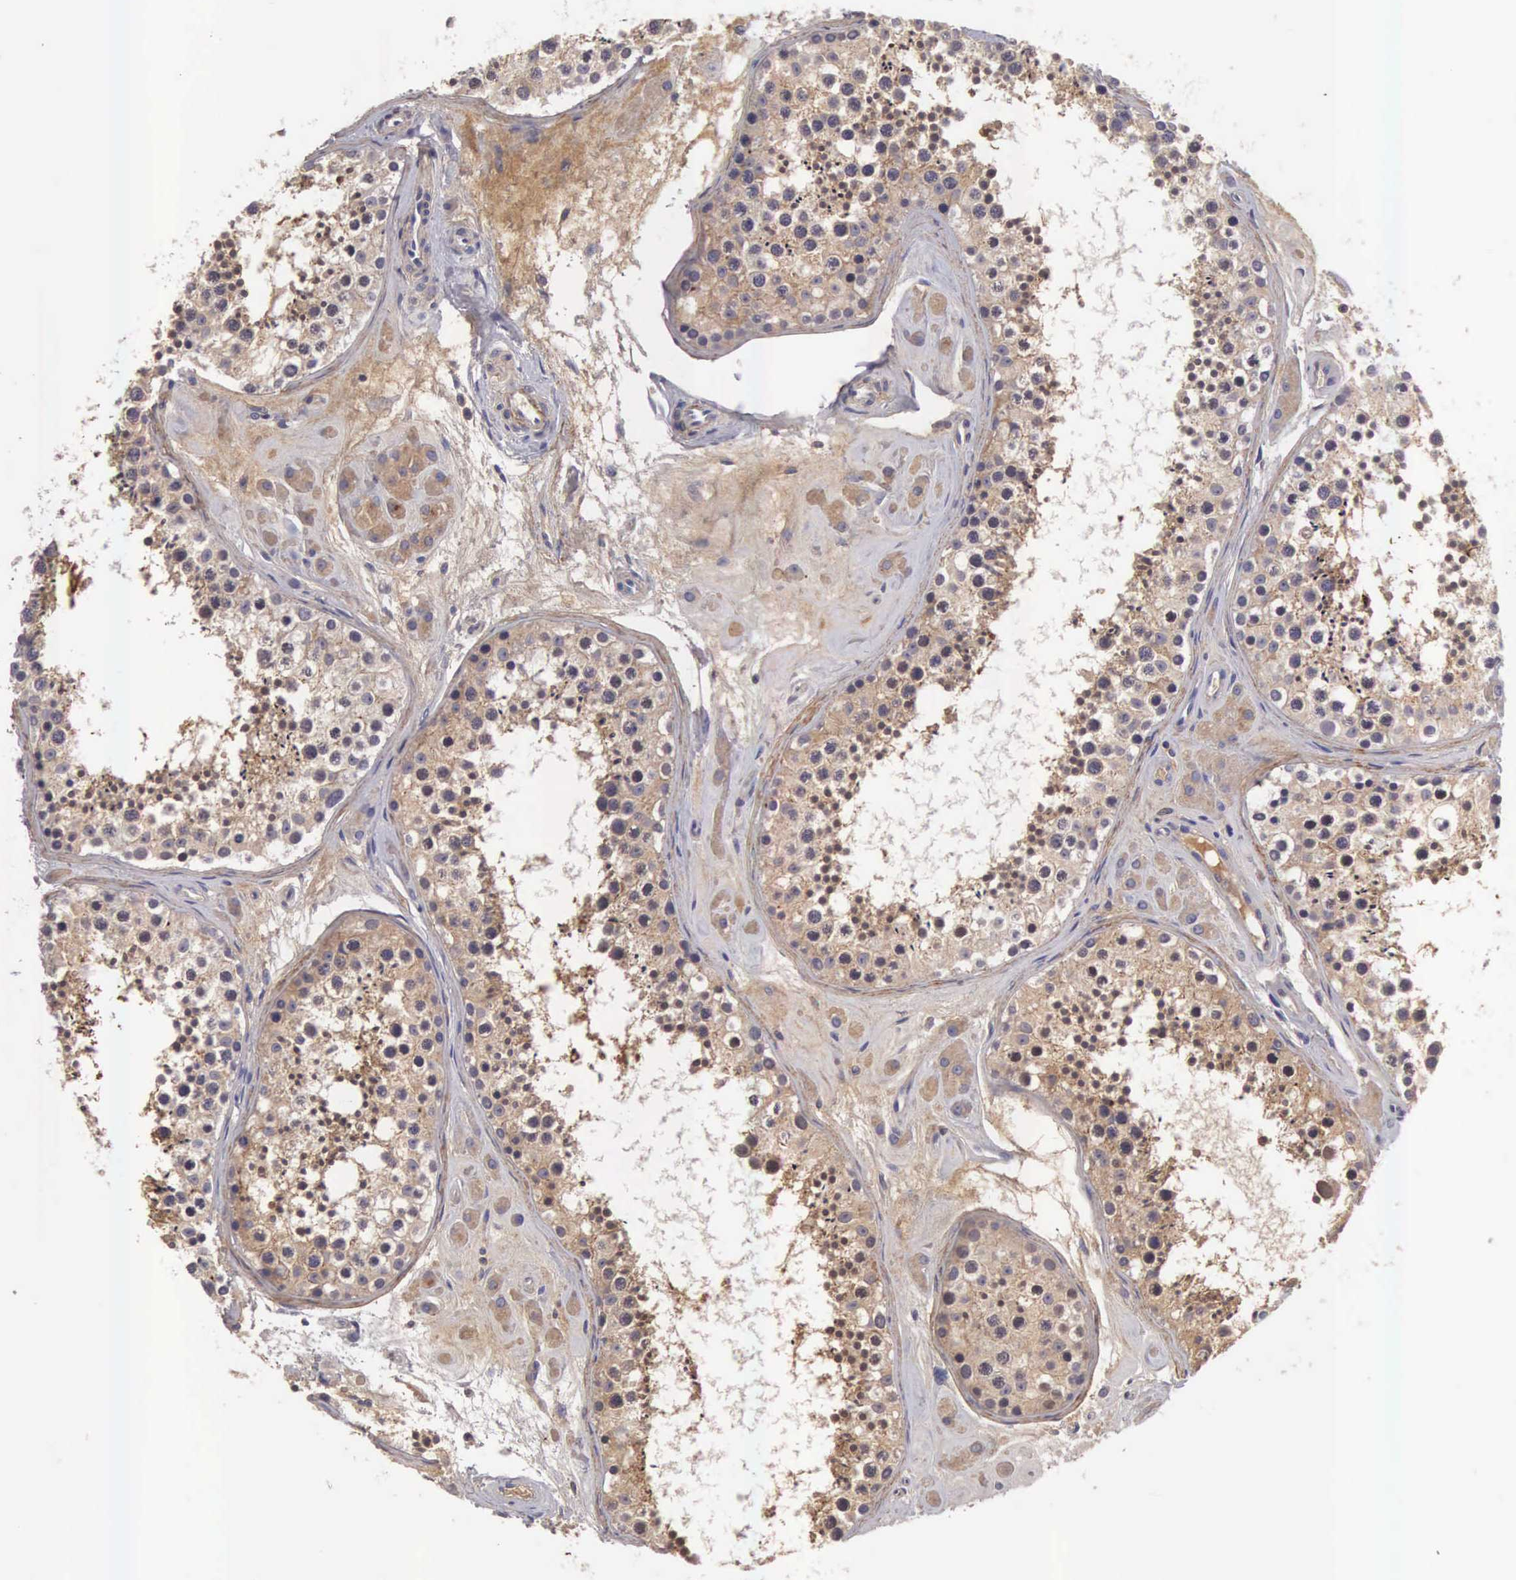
{"staining": {"intensity": "weak", "quantity": "25%-75%", "location": "cytoplasmic/membranous"}, "tissue": "testis", "cell_type": "Cells in seminiferous ducts", "image_type": "normal", "snomed": [{"axis": "morphology", "description": "Normal tissue, NOS"}, {"axis": "topography", "description": "Testis"}], "caption": "Immunohistochemical staining of unremarkable testis shows low levels of weak cytoplasmic/membranous staining in approximately 25%-75% of cells in seminiferous ducts. The protein is stained brown, and the nuclei are stained in blue (DAB IHC with brightfield microscopy, high magnification).", "gene": "CLU", "patient": {"sex": "male", "age": 38}}